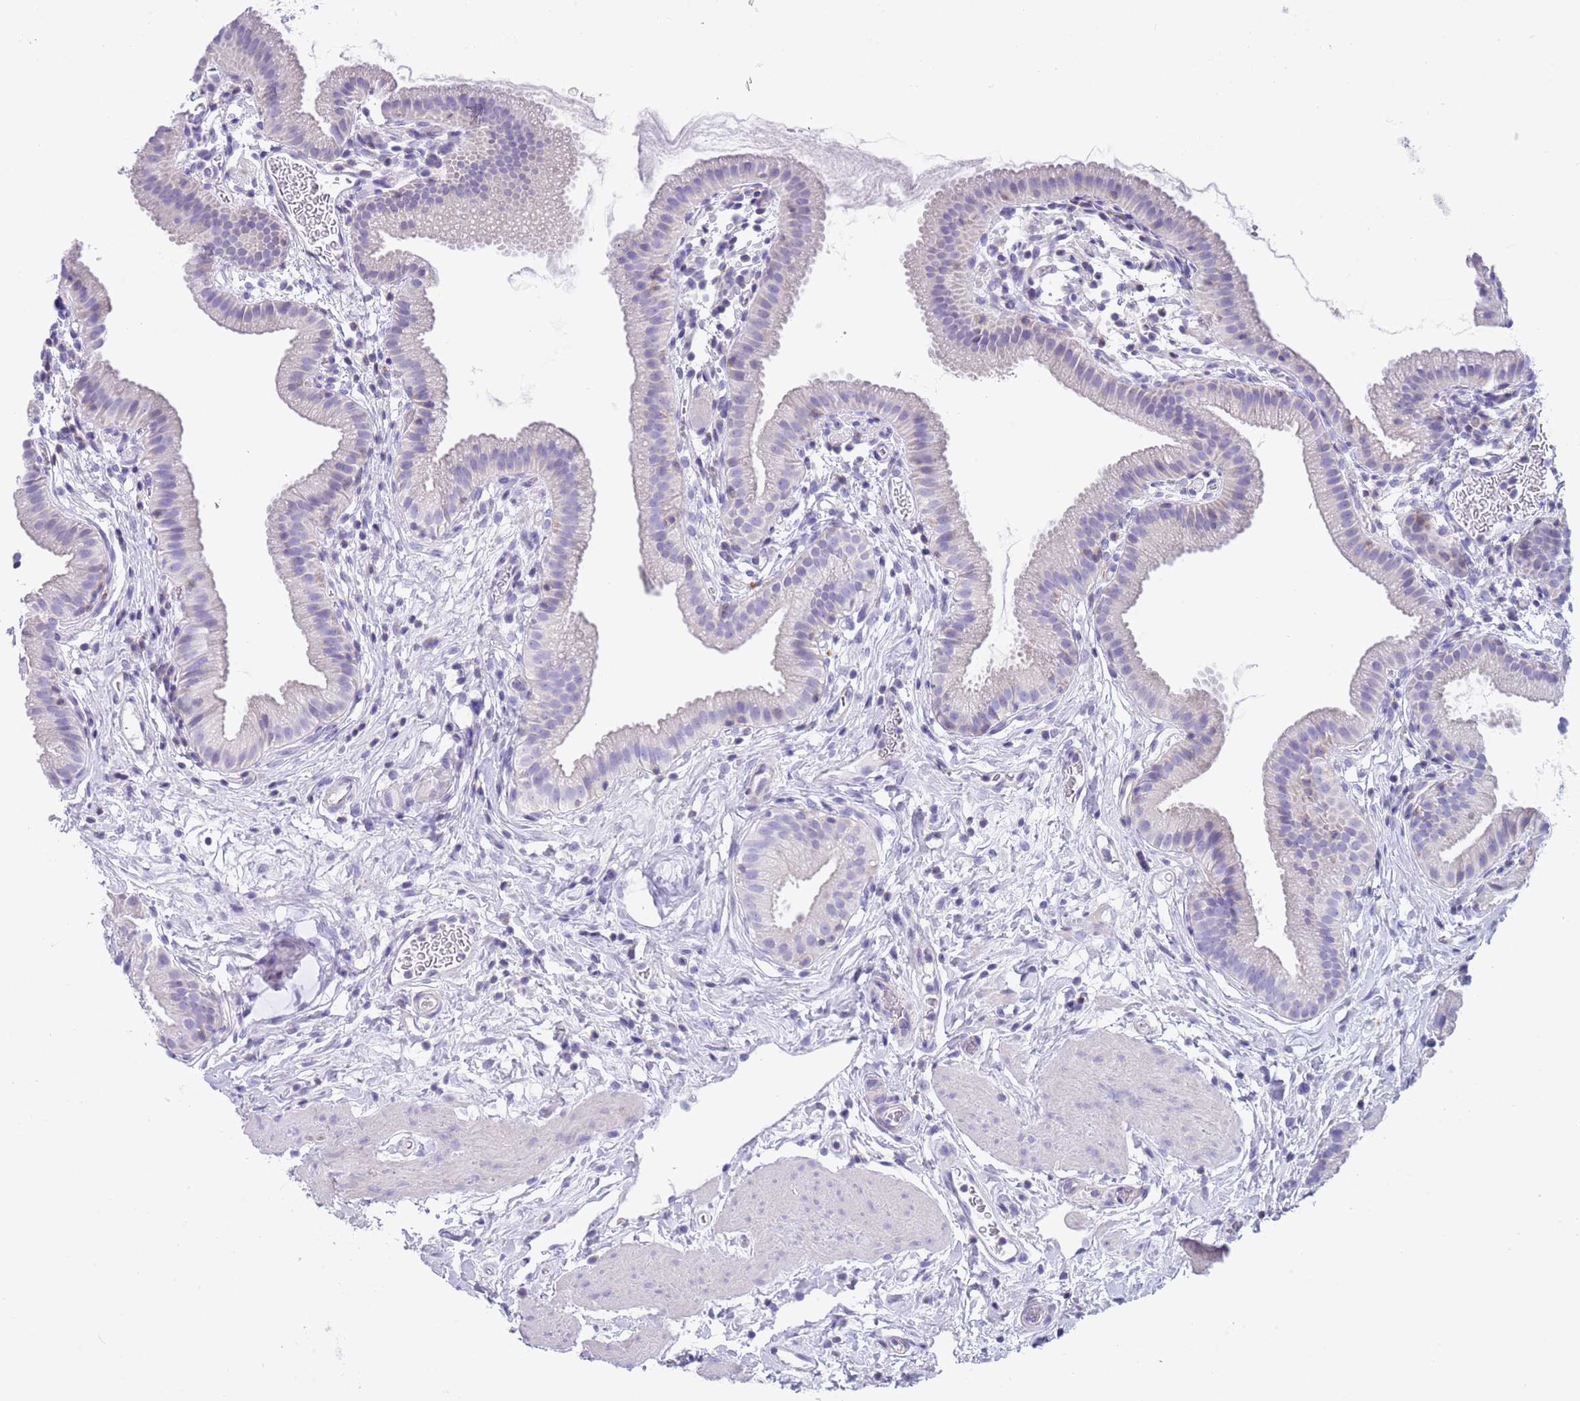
{"staining": {"intensity": "negative", "quantity": "none", "location": "none"}, "tissue": "gallbladder", "cell_type": "Glandular cells", "image_type": "normal", "snomed": [{"axis": "morphology", "description": "Normal tissue, NOS"}, {"axis": "topography", "description": "Gallbladder"}], "caption": "IHC of benign gallbladder displays no expression in glandular cells. (DAB IHC with hematoxylin counter stain).", "gene": "CPXM2", "patient": {"sex": "female", "age": 46}}